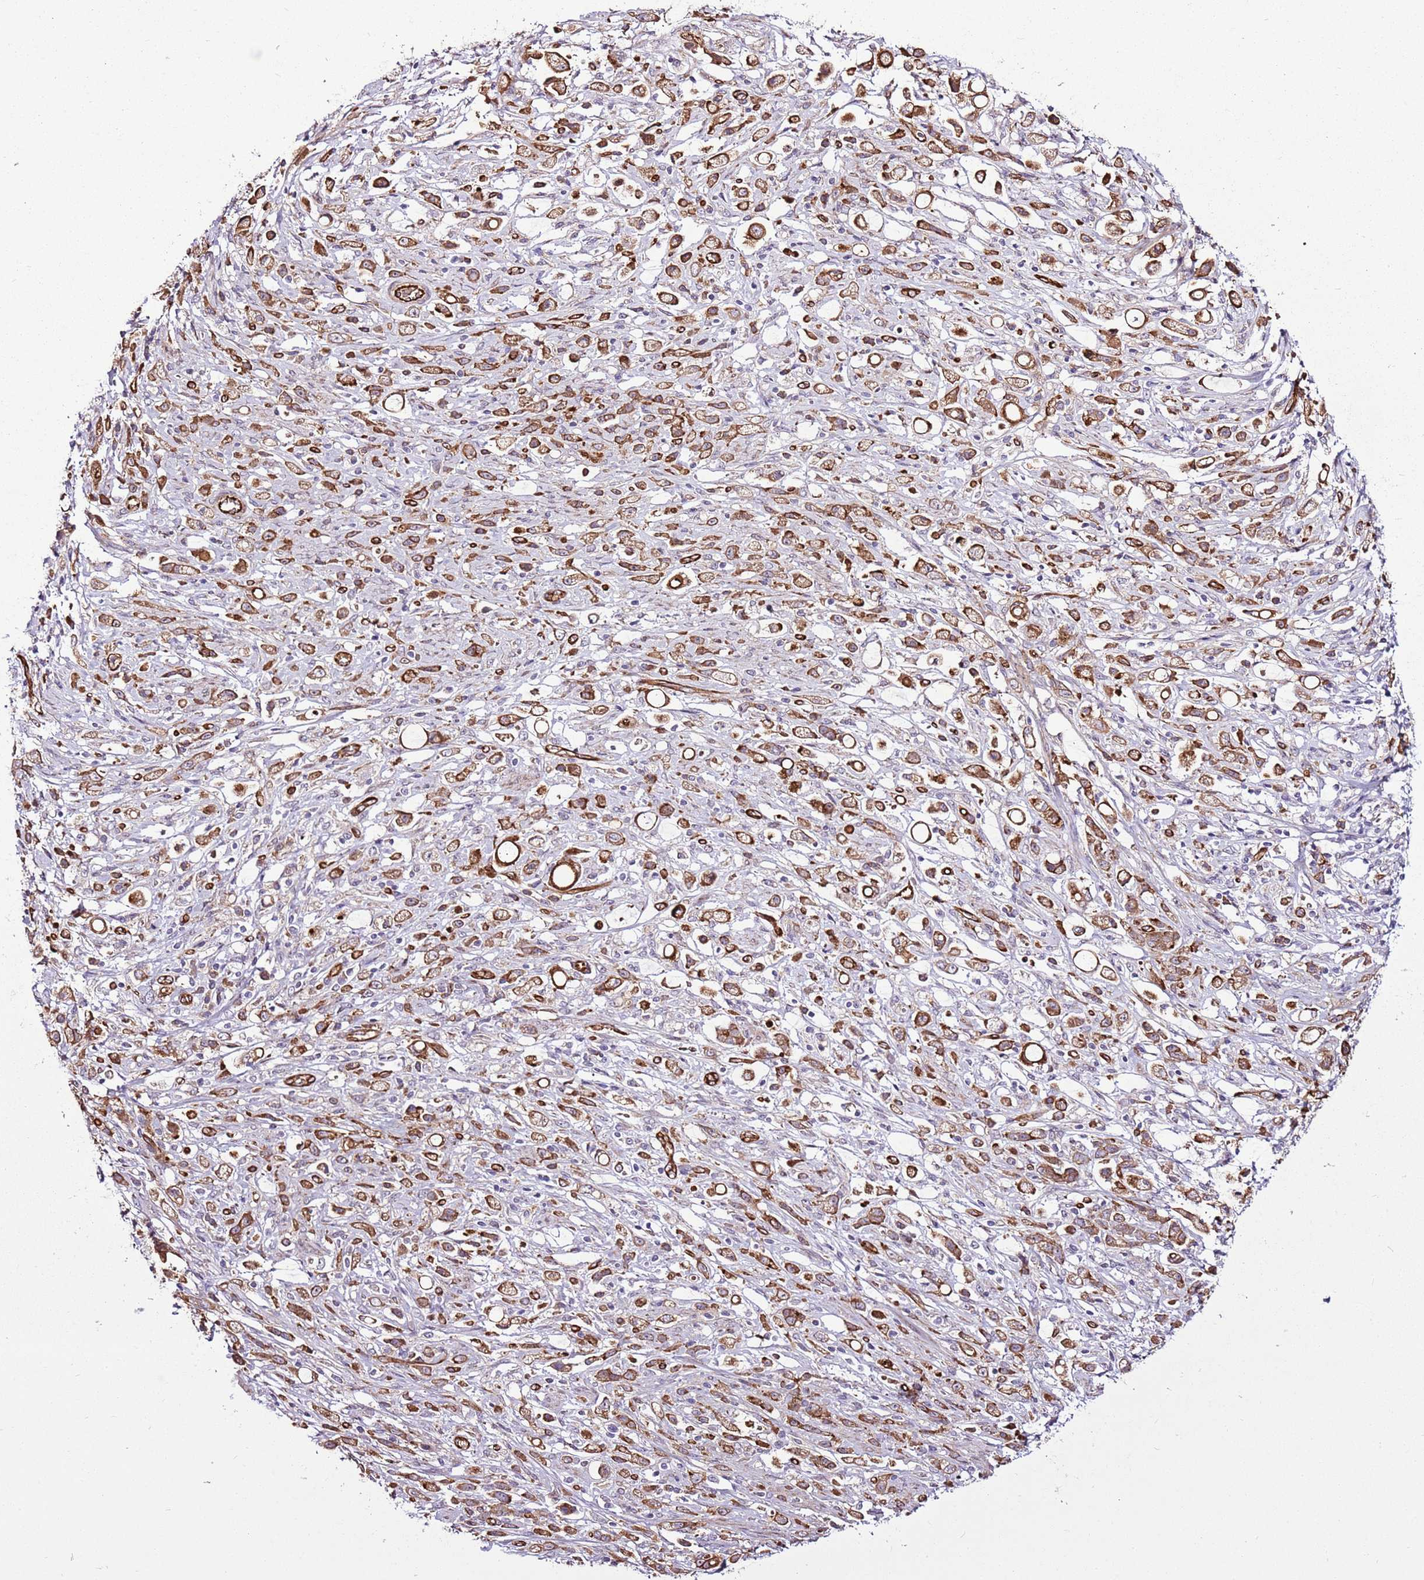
{"staining": {"intensity": "moderate", "quantity": ">75%", "location": "cytoplasmic/membranous"}, "tissue": "stomach cancer", "cell_type": "Tumor cells", "image_type": "cancer", "snomed": [{"axis": "morphology", "description": "Adenocarcinoma, NOS"}, {"axis": "topography", "description": "Stomach"}], "caption": "Protein analysis of stomach adenocarcinoma tissue shows moderate cytoplasmic/membranous staining in approximately >75% of tumor cells. The staining is performed using DAB (3,3'-diaminobenzidine) brown chromogen to label protein expression. The nuclei are counter-stained blue using hematoxylin.", "gene": "ZNF827", "patient": {"sex": "female", "age": 60}}